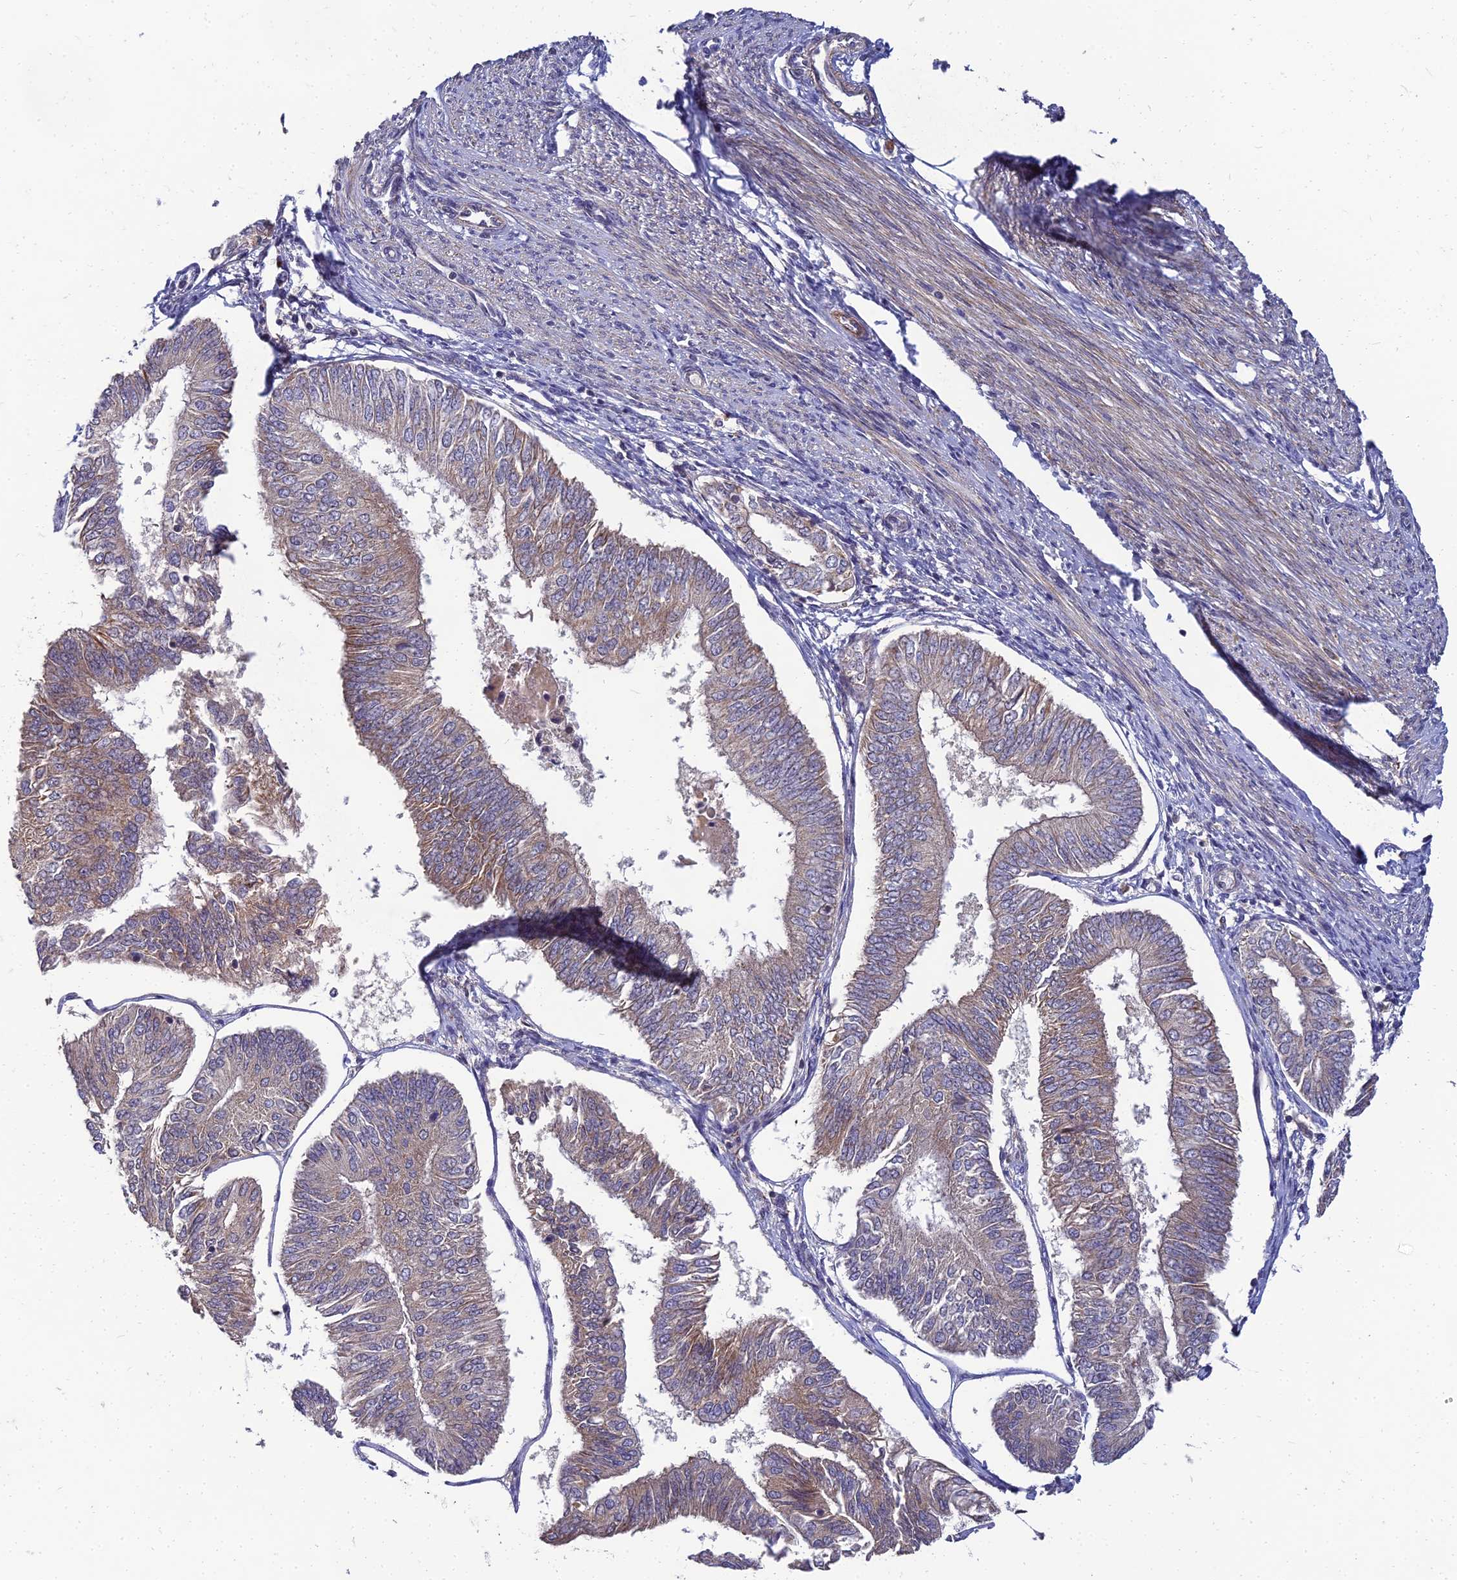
{"staining": {"intensity": "moderate", "quantity": "<25%", "location": "cytoplasmic/membranous"}, "tissue": "endometrial cancer", "cell_type": "Tumor cells", "image_type": "cancer", "snomed": [{"axis": "morphology", "description": "Adenocarcinoma, NOS"}, {"axis": "topography", "description": "Endometrium"}], "caption": "Protein analysis of adenocarcinoma (endometrial) tissue displays moderate cytoplasmic/membranous positivity in approximately <25% of tumor cells.", "gene": "NPY", "patient": {"sex": "female", "age": 58}}